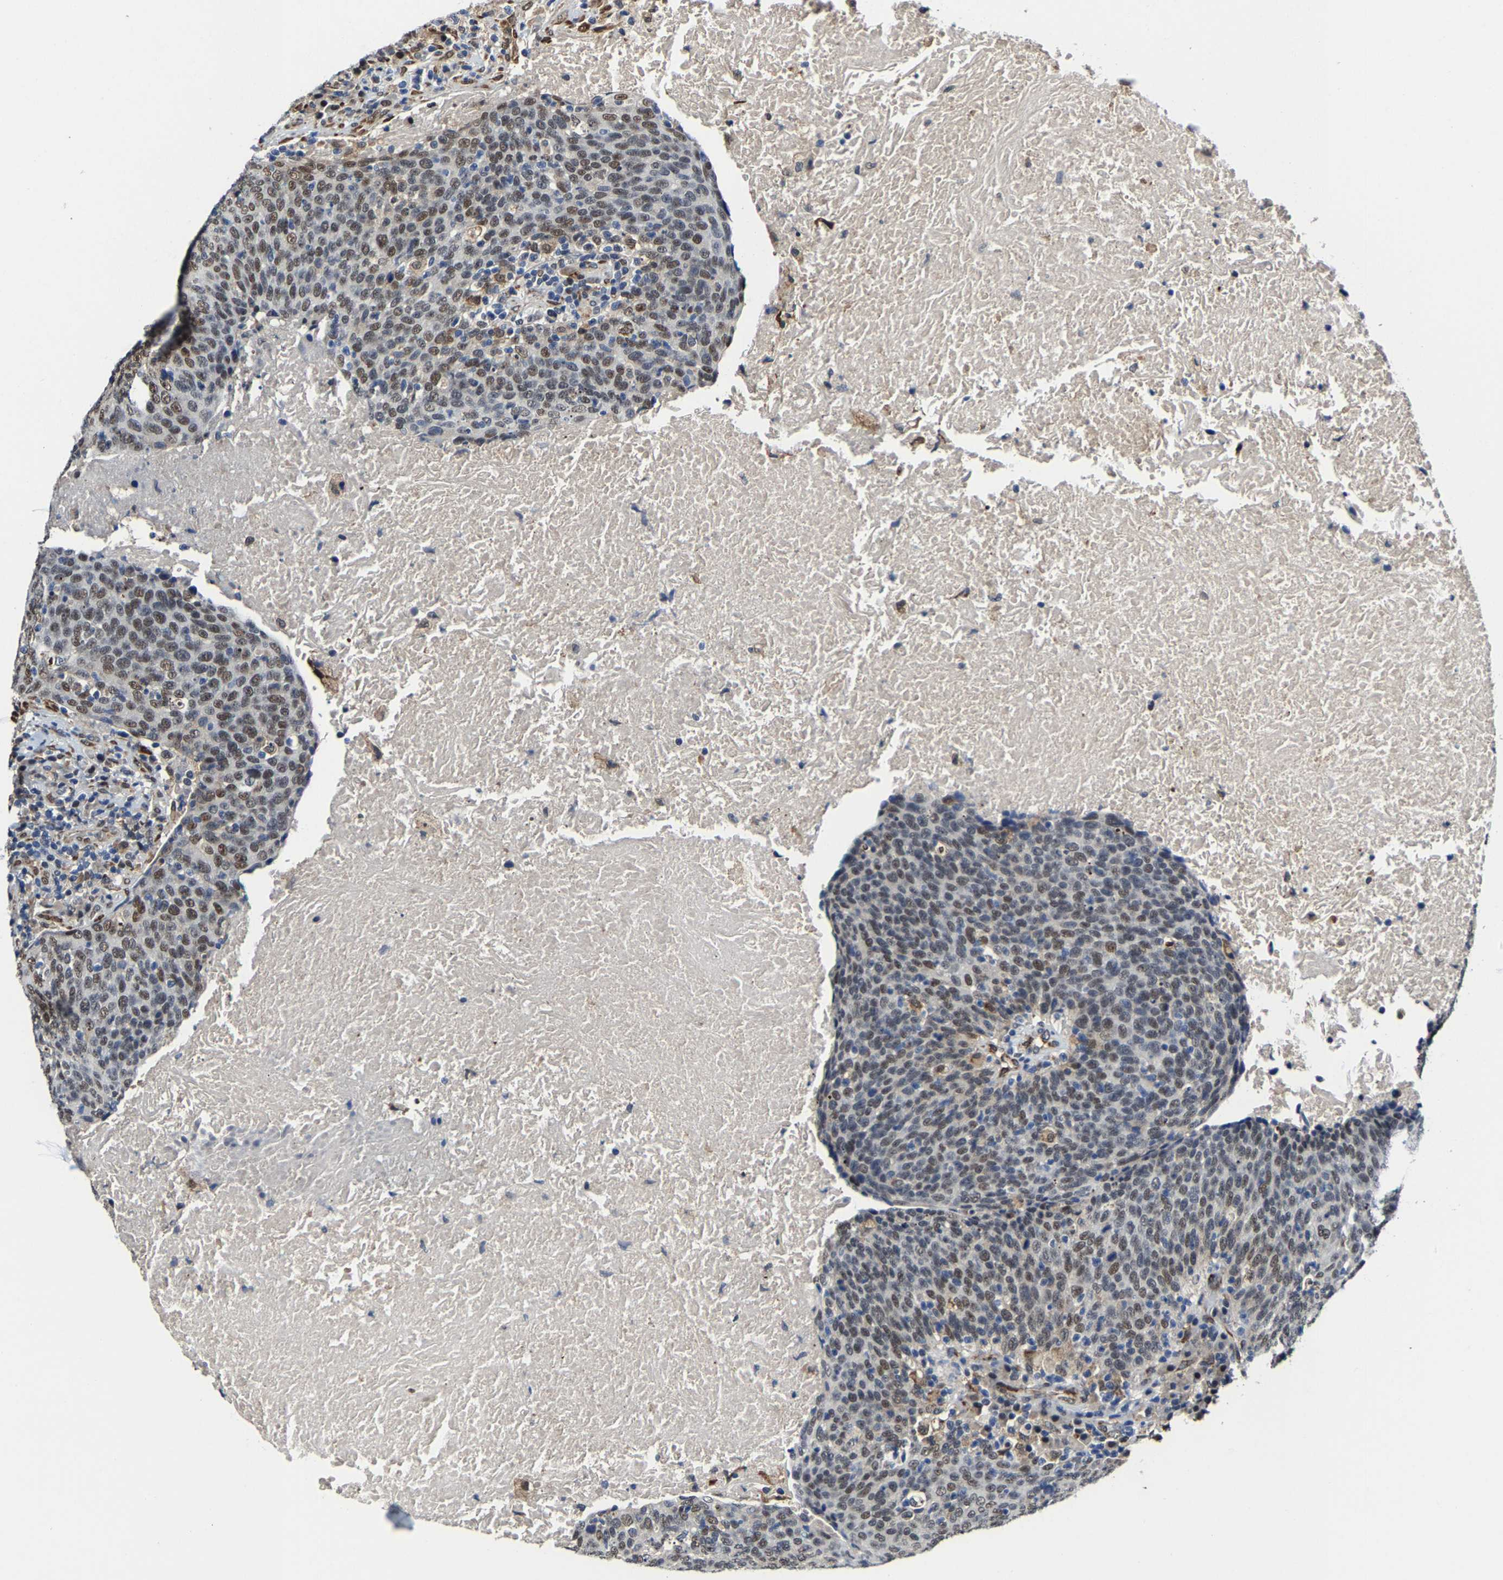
{"staining": {"intensity": "moderate", "quantity": ">75%", "location": "nuclear"}, "tissue": "head and neck cancer", "cell_type": "Tumor cells", "image_type": "cancer", "snomed": [{"axis": "morphology", "description": "Squamous cell carcinoma, NOS"}, {"axis": "morphology", "description": "Squamous cell carcinoma, metastatic, NOS"}, {"axis": "topography", "description": "Lymph node"}, {"axis": "topography", "description": "Head-Neck"}], "caption": "Immunohistochemistry (IHC) (DAB) staining of human head and neck metastatic squamous cell carcinoma exhibits moderate nuclear protein expression in approximately >75% of tumor cells.", "gene": "METTL1", "patient": {"sex": "male", "age": 62}}